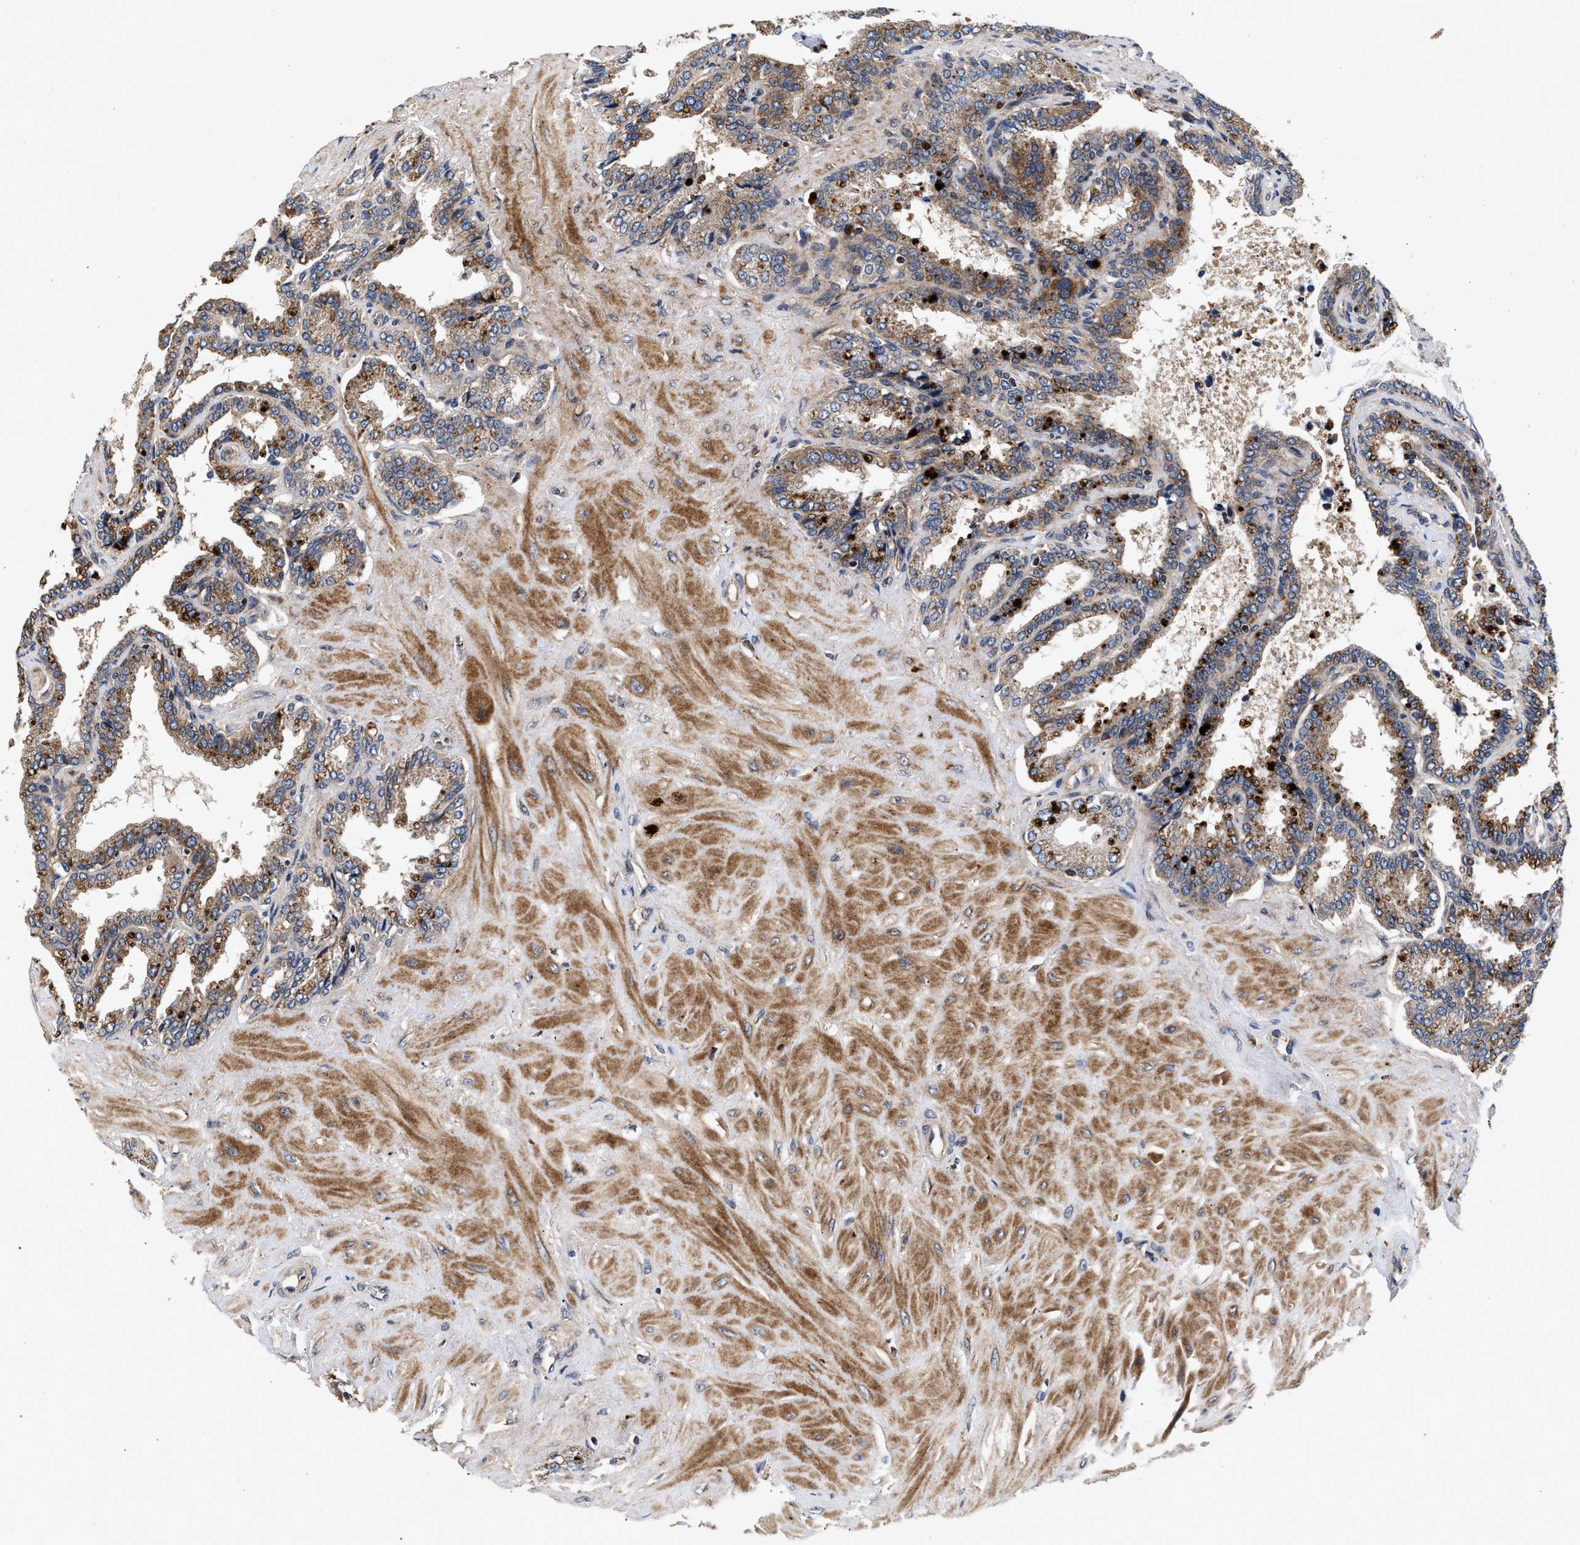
{"staining": {"intensity": "moderate", "quantity": ">75%", "location": "cytoplasmic/membranous"}, "tissue": "seminal vesicle", "cell_type": "Glandular cells", "image_type": "normal", "snomed": [{"axis": "morphology", "description": "Normal tissue, NOS"}, {"axis": "topography", "description": "Seminal veicle"}], "caption": "The photomicrograph demonstrates immunohistochemical staining of normal seminal vesicle. There is moderate cytoplasmic/membranous expression is identified in about >75% of glandular cells.", "gene": "NFKB2", "patient": {"sex": "male", "age": 46}}